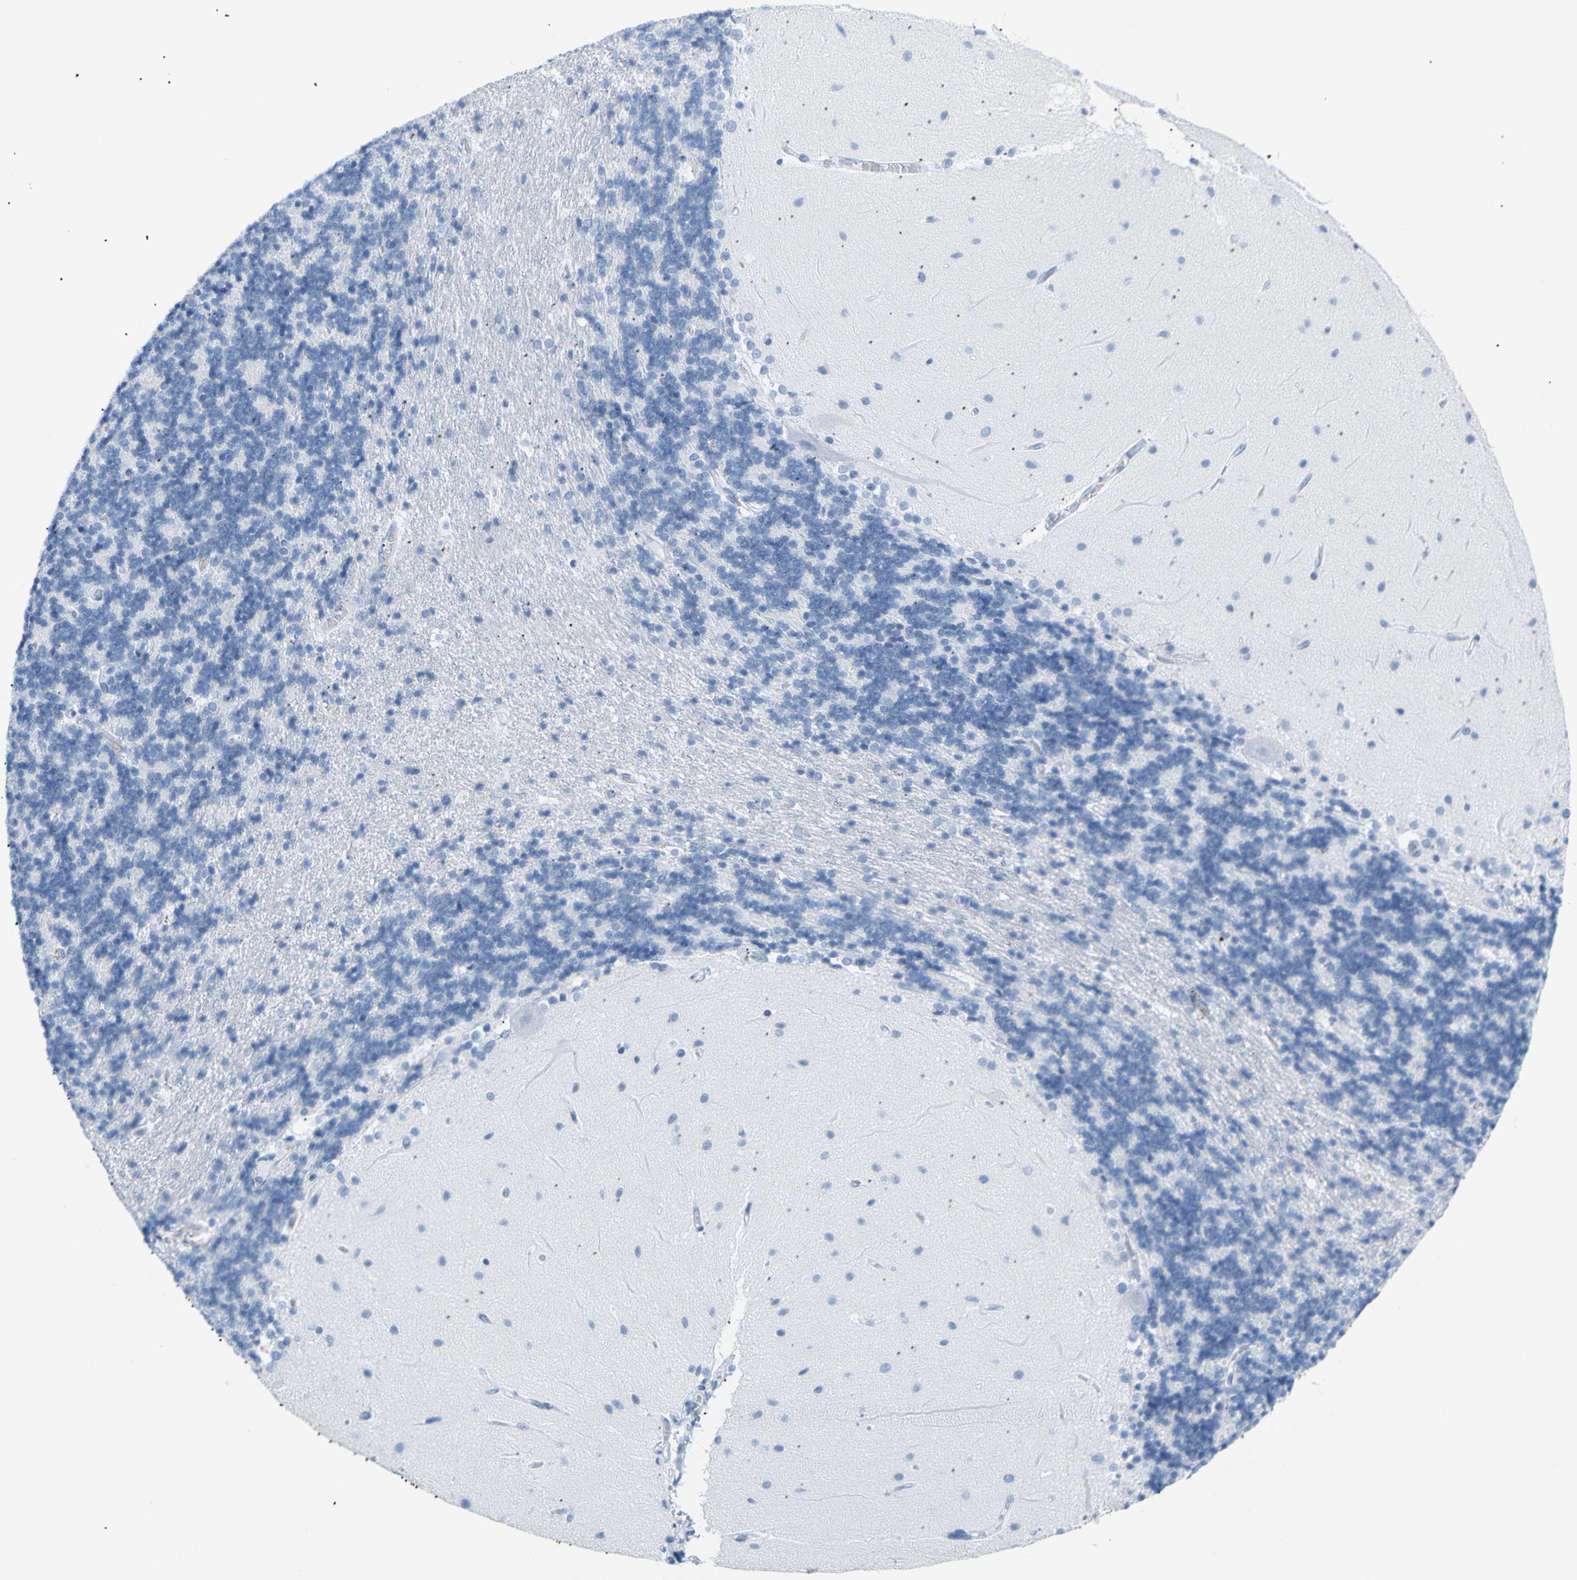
{"staining": {"intensity": "negative", "quantity": "none", "location": "none"}, "tissue": "cerebellum", "cell_type": "Cells in granular layer", "image_type": "normal", "snomed": [{"axis": "morphology", "description": "Normal tissue, NOS"}, {"axis": "topography", "description": "Cerebellum"}], "caption": "An immunohistochemistry (IHC) photomicrograph of unremarkable cerebellum is shown. There is no staining in cells in granular layer of cerebellum. (Brightfield microscopy of DAB (3,3'-diaminobenzidine) immunohistochemistry (IHC) at high magnification).", "gene": "OPN1SW", "patient": {"sex": "female", "age": 54}}